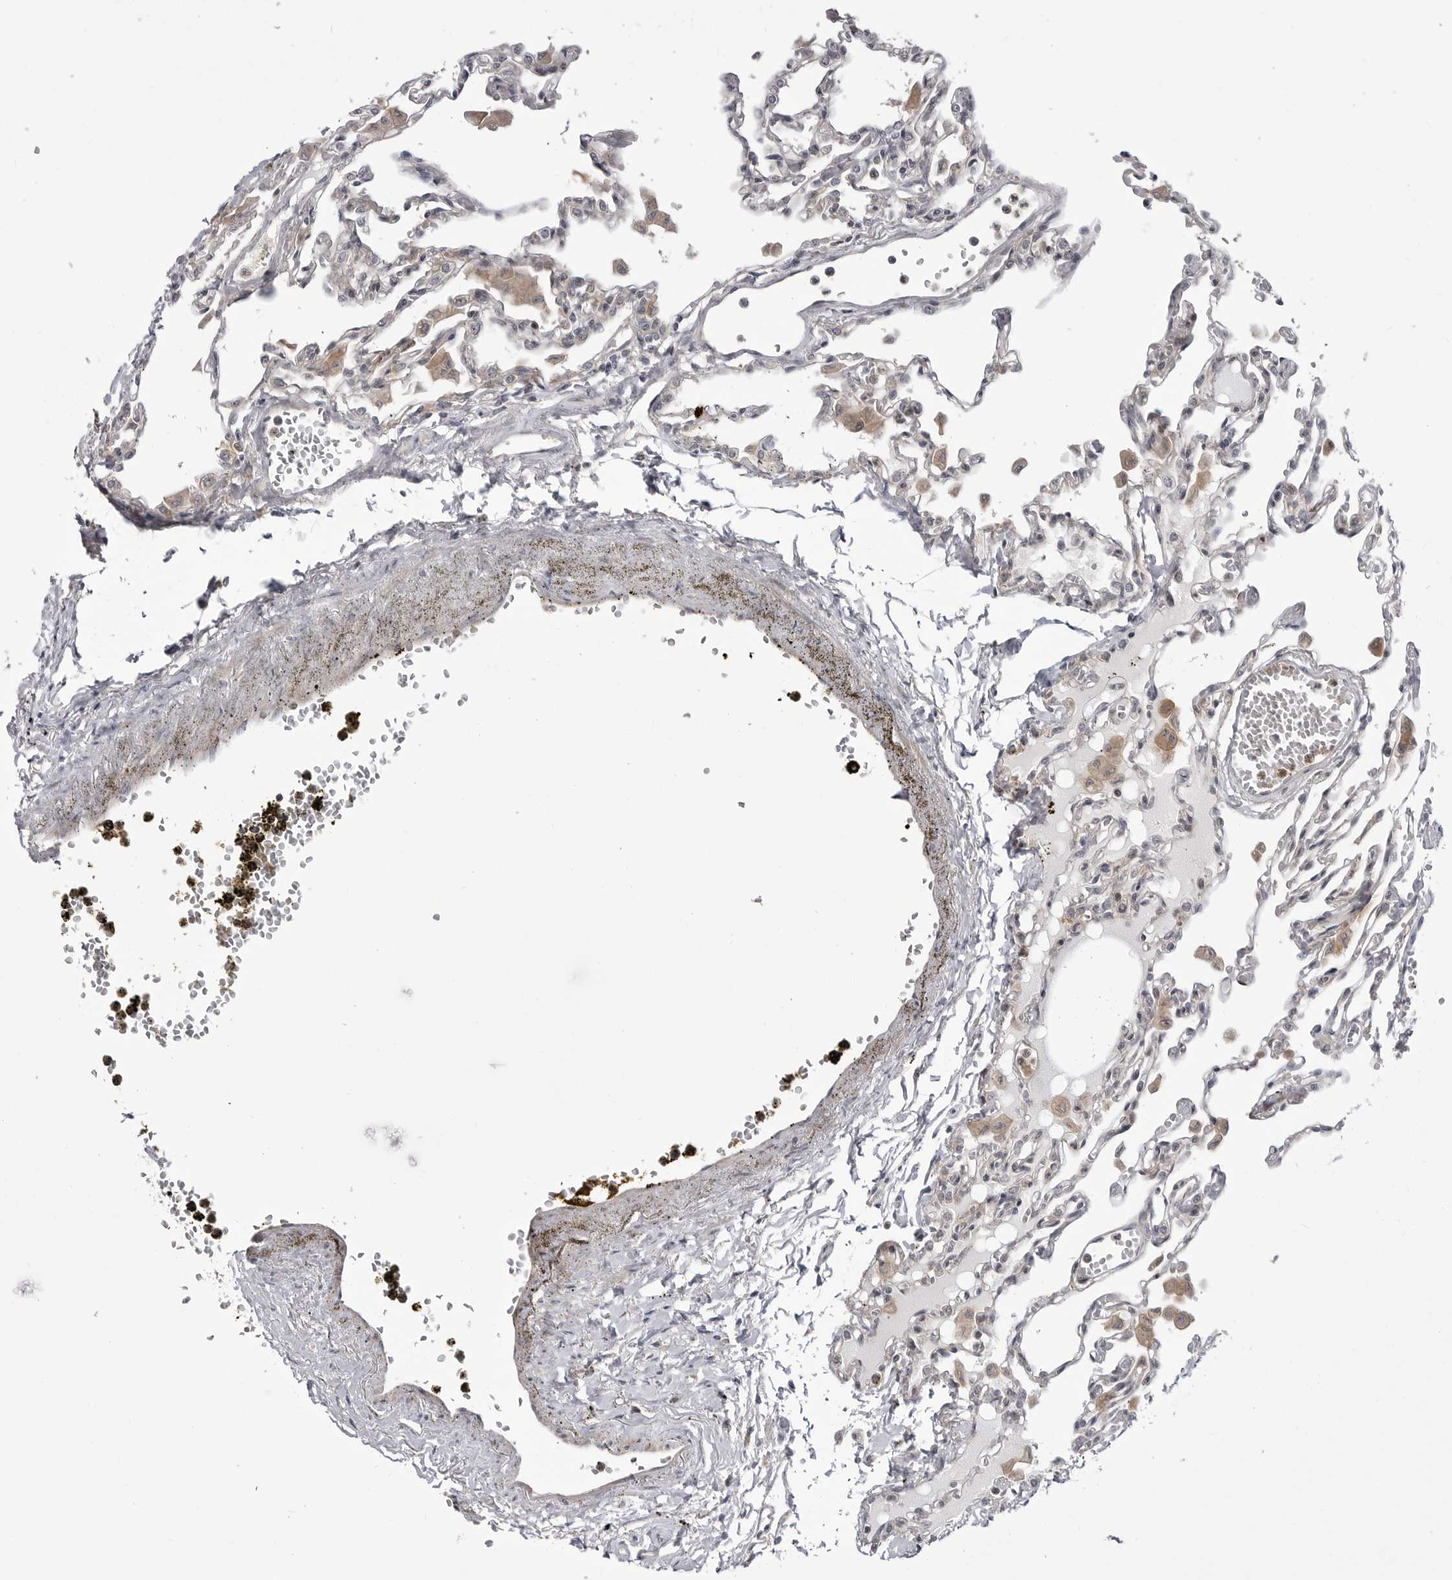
{"staining": {"intensity": "weak", "quantity": "<25%", "location": "cytoplasmic/membranous"}, "tissue": "lung", "cell_type": "Alveolar cells", "image_type": "normal", "snomed": [{"axis": "morphology", "description": "Normal tissue, NOS"}, {"axis": "topography", "description": "Bronchus"}, {"axis": "topography", "description": "Lung"}], "caption": "DAB immunohistochemical staining of normal human lung demonstrates no significant expression in alveolar cells. (Brightfield microscopy of DAB (3,3'-diaminobenzidine) immunohistochemistry (IHC) at high magnification).", "gene": "CCDC18", "patient": {"sex": "female", "age": 49}}